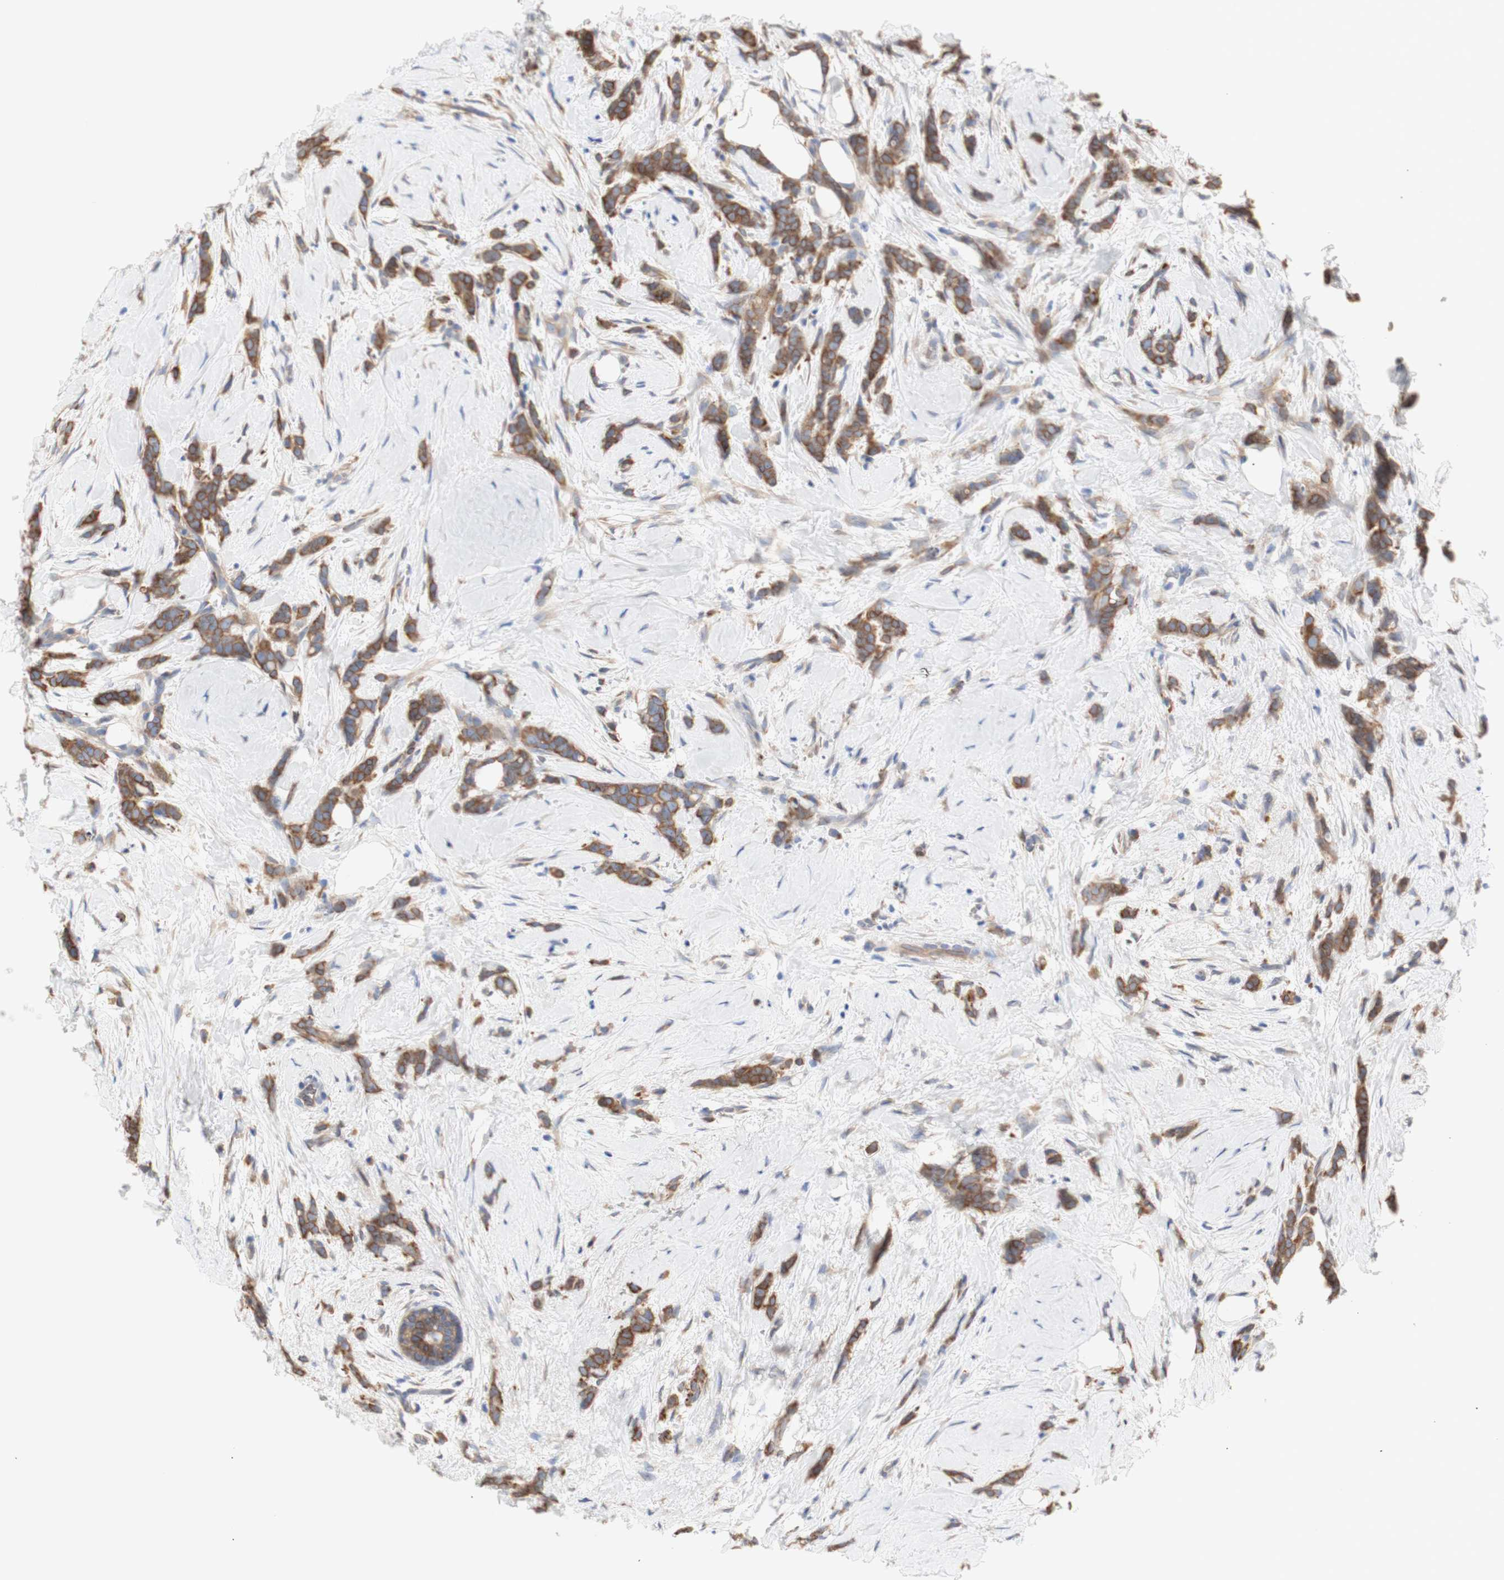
{"staining": {"intensity": "moderate", "quantity": ">75%", "location": "cytoplasmic/membranous"}, "tissue": "breast cancer", "cell_type": "Tumor cells", "image_type": "cancer", "snomed": [{"axis": "morphology", "description": "Lobular carcinoma, in situ"}, {"axis": "morphology", "description": "Lobular carcinoma"}, {"axis": "topography", "description": "Breast"}], "caption": "About >75% of tumor cells in human breast cancer demonstrate moderate cytoplasmic/membranous protein staining as visualized by brown immunohistochemical staining.", "gene": "ERLIN1", "patient": {"sex": "female", "age": 41}}